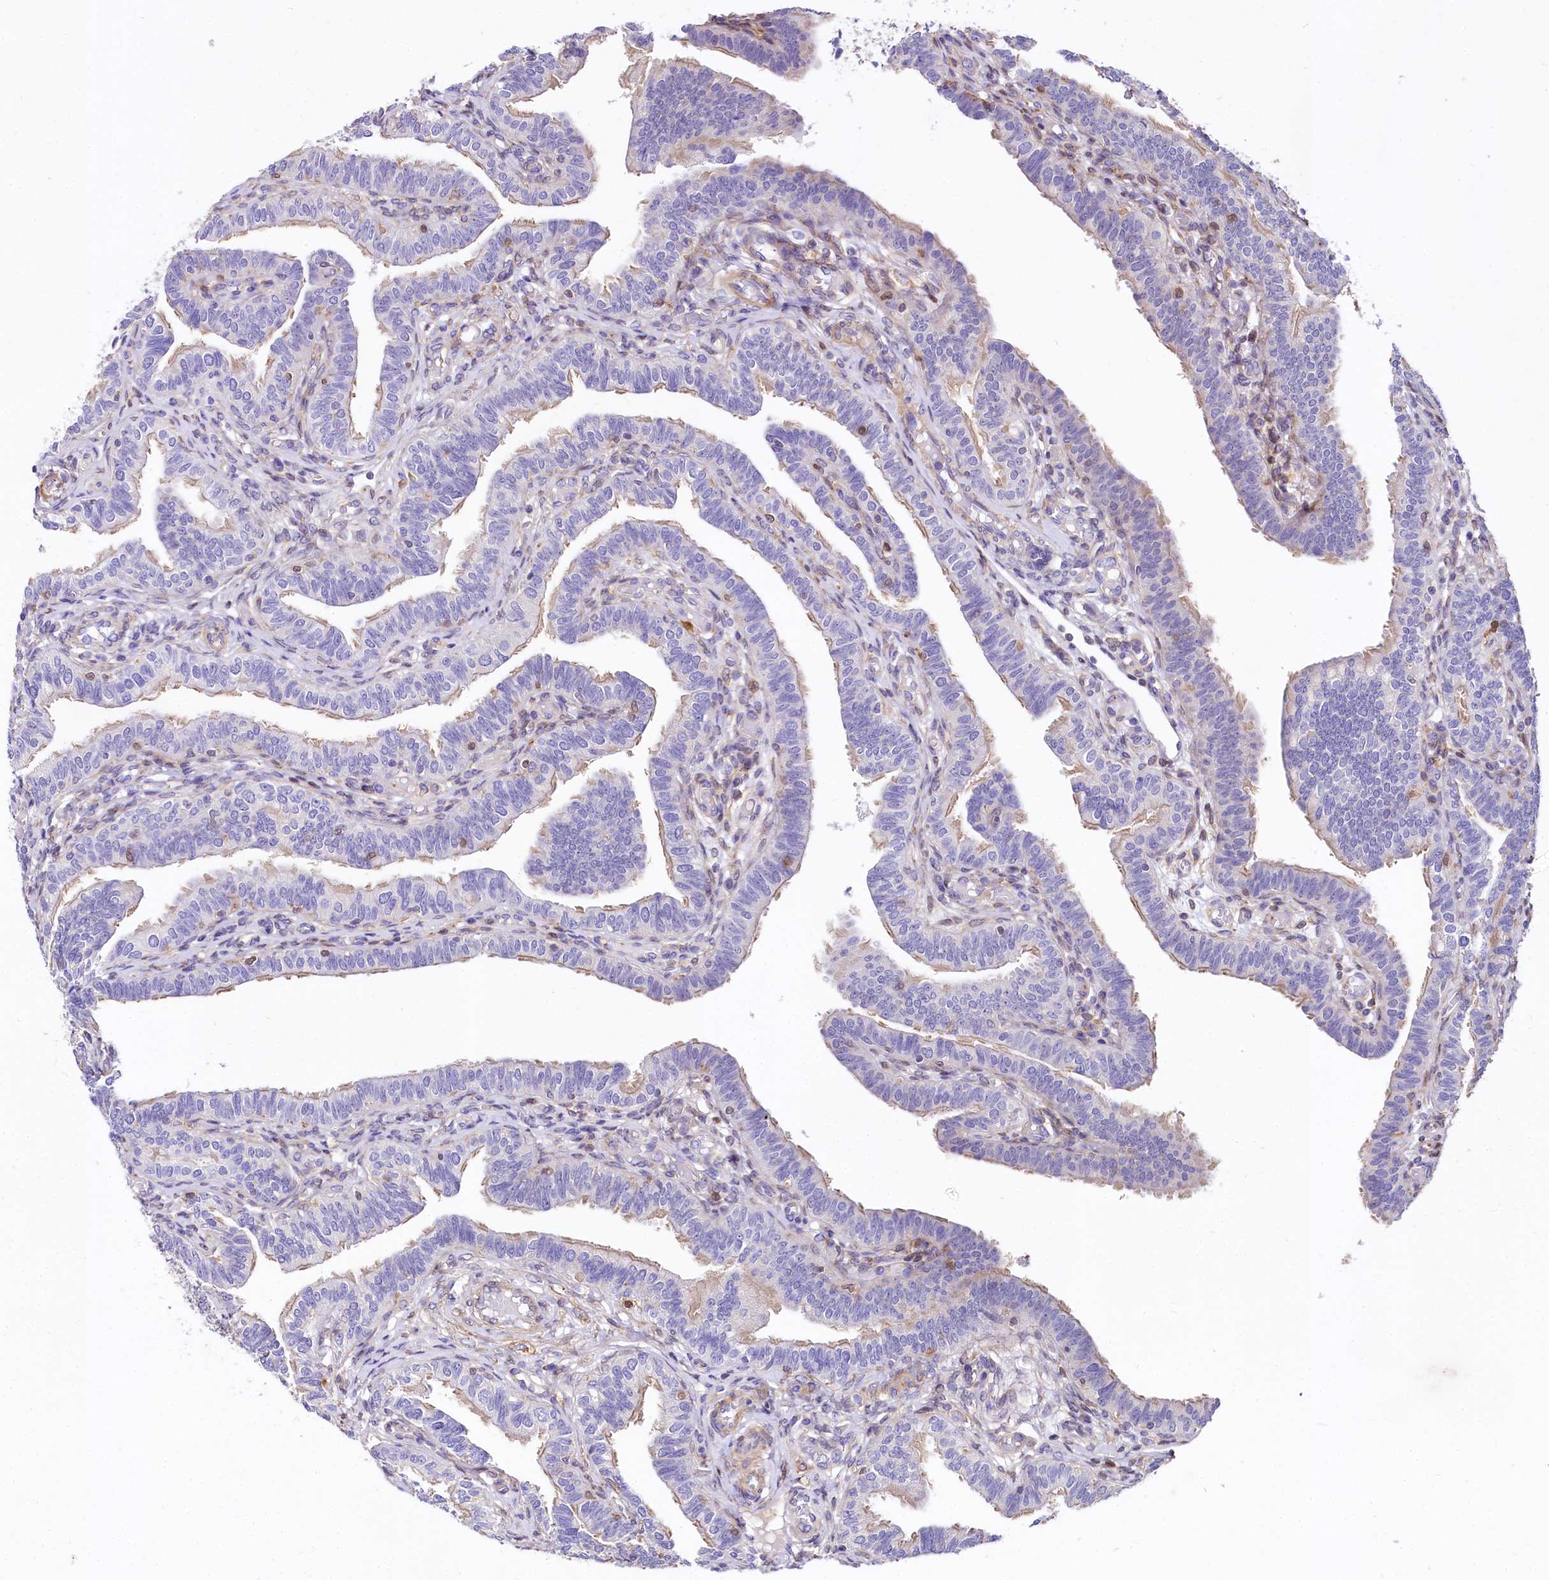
{"staining": {"intensity": "moderate", "quantity": "<25%", "location": "cytoplasmic/membranous"}, "tissue": "fallopian tube", "cell_type": "Glandular cells", "image_type": "normal", "snomed": [{"axis": "morphology", "description": "Normal tissue, NOS"}, {"axis": "topography", "description": "Fallopian tube"}], "caption": "This image displays immunohistochemistry staining of normal human fallopian tube, with low moderate cytoplasmic/membranous staining in approximately <25% of glandular cells.", "gene": "FCHSD2", "patient": {"sex": "female", "age": 39}}